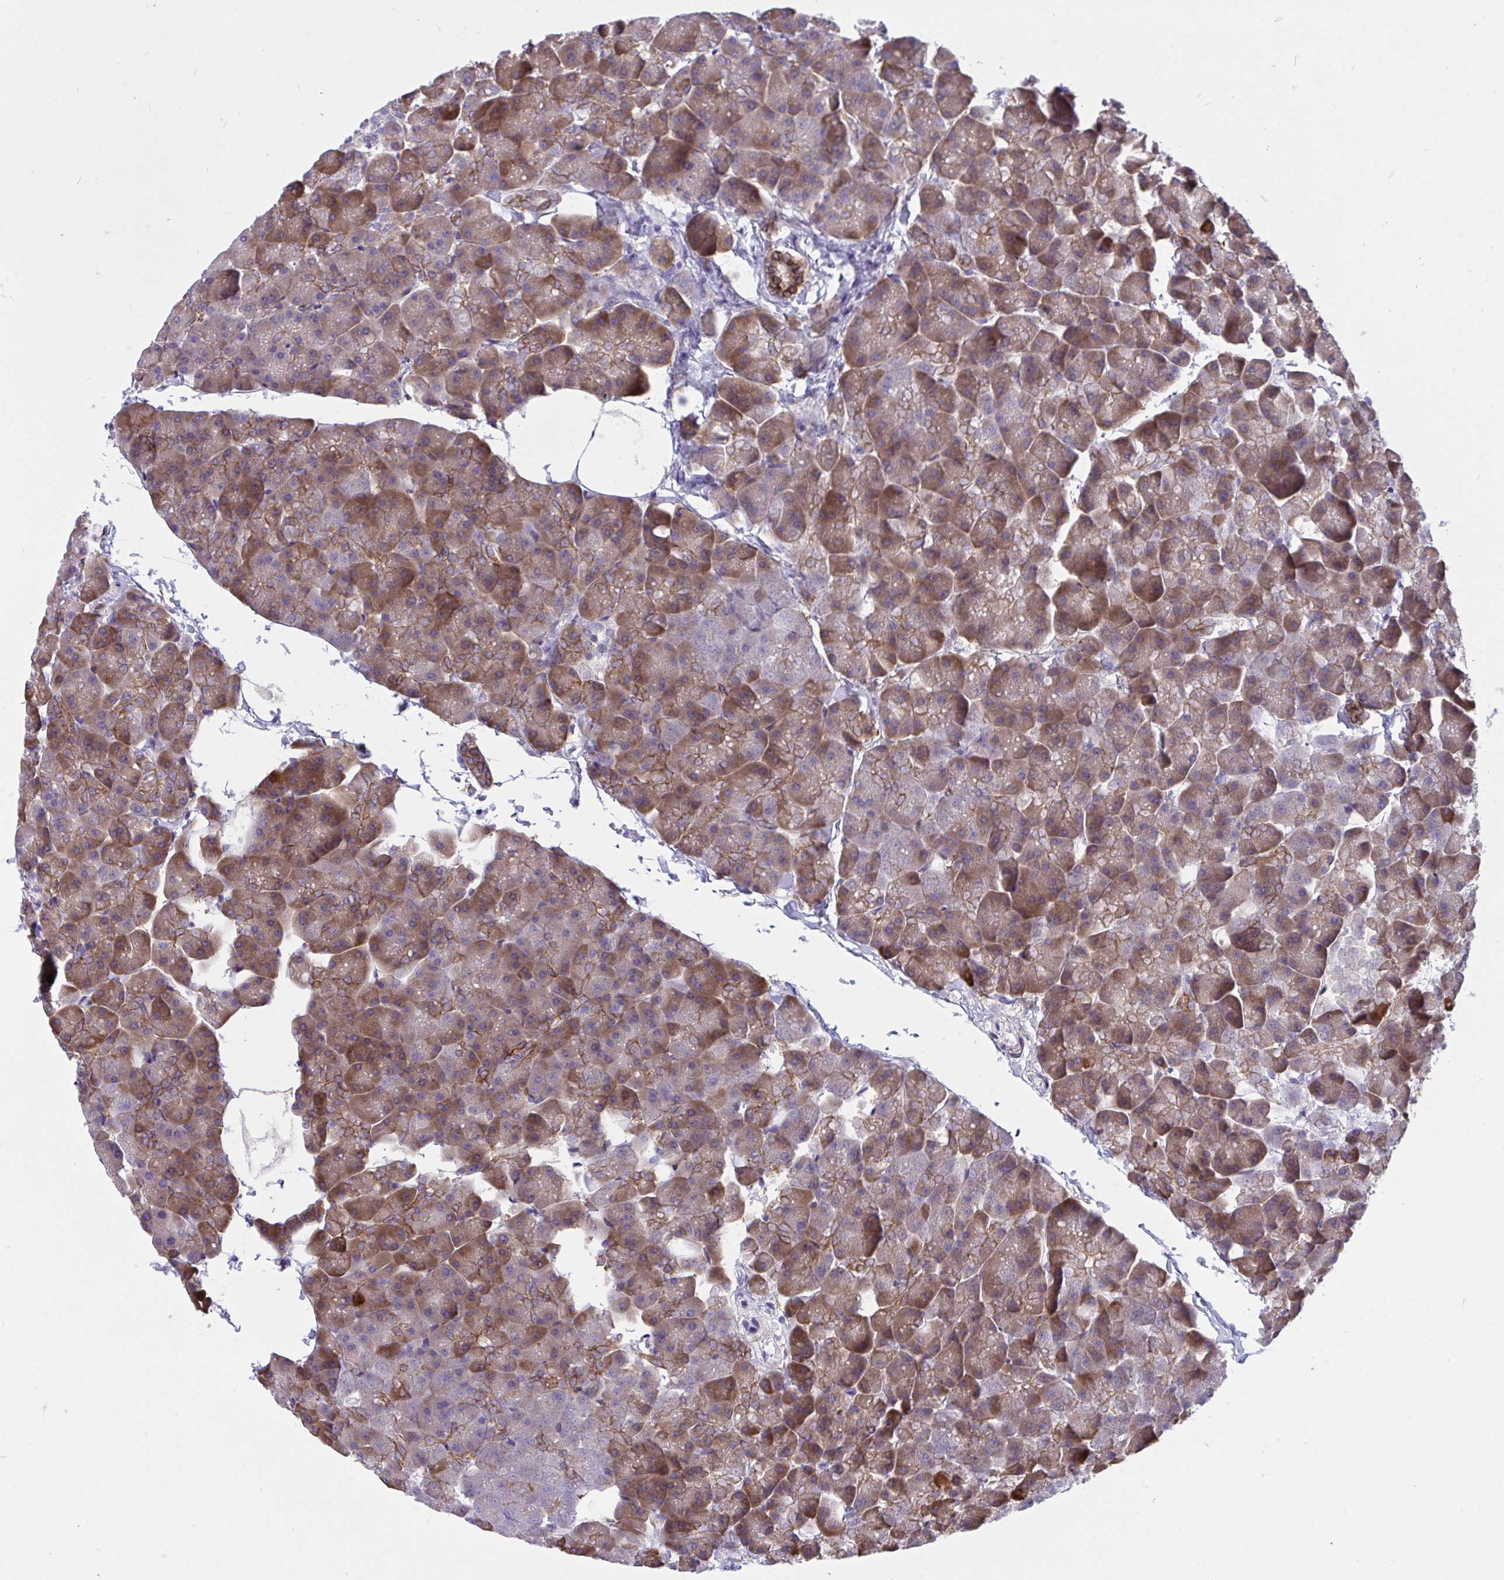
{"staining": {"intensity": "moderate", "quantity": ">75%", "location": "cytoplasmic/membranous"}, "tissue": "pancreas", "cell_type": "Exocrine glandular cells", "image_type": "normal", "snomed": [{"axis": "morphology", "description": "Normal tissue, NOS"}, {"axis": "topography", "description": "Pancreas"}], "caption": "Immunohistochemical staining of unremarkable human pancreas displays >75% levels of moderate cytoplasmic/membranous protein positivity in about >75% of exocrine glandular cells.", "gene": "WBP1", "patient": {"sex": "male", "age": 35}}